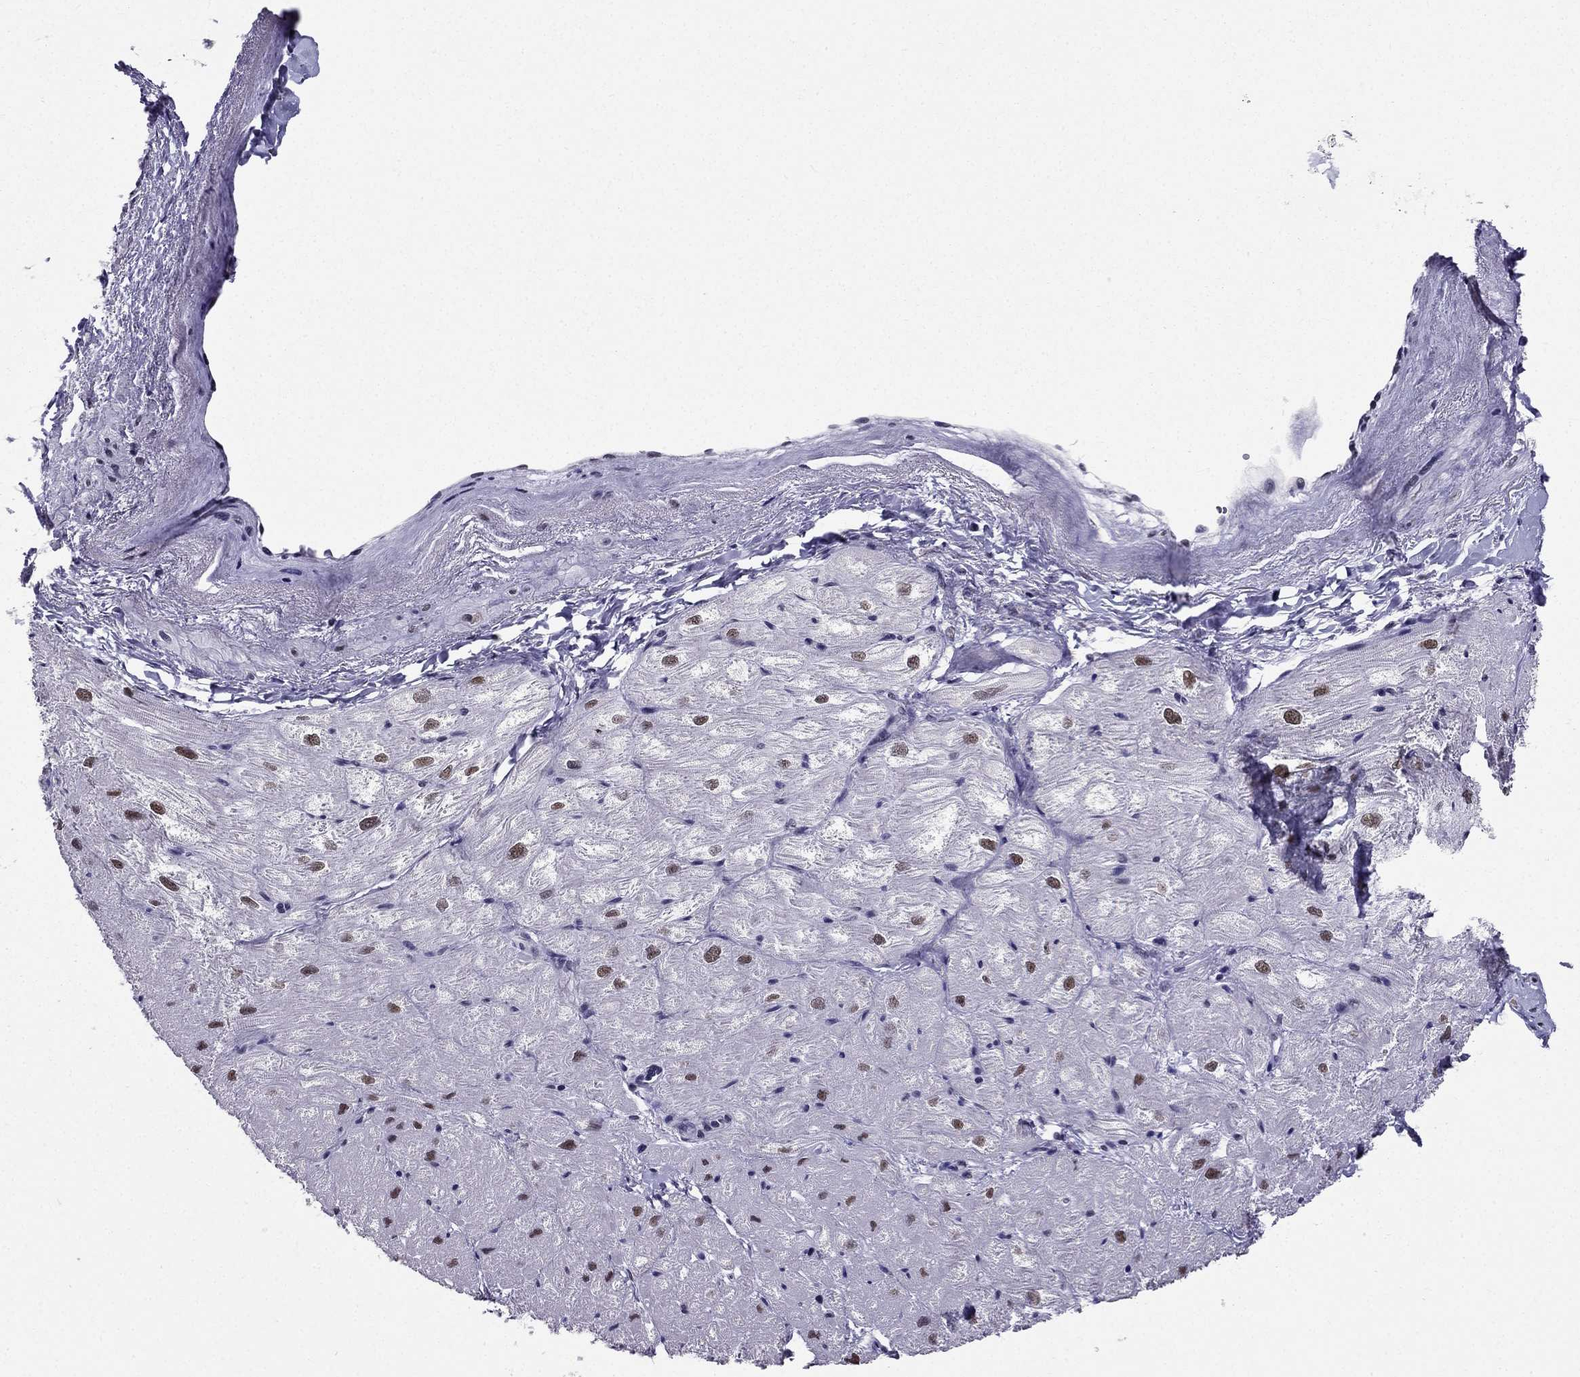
{"staining": {"intensity": "weak", "quantity": "<25%", "location": "nuclear"}, "tissue": "heart muscle", "cell_type": "Cardiomyocytes", "image_type": "normal", "snomed": [{"axis": "morphology", "description": "Normal tissue, NOS"}, {"axis": "topography", "description": "Heart"}], "caption": "IHC photomicrograph of benign human heart muscle stained for a protein (brown), which exhibits no positivity in cardiomyocytes.", "gene": "ZNF420", "patient": {"sex": "male", "age": 57}}